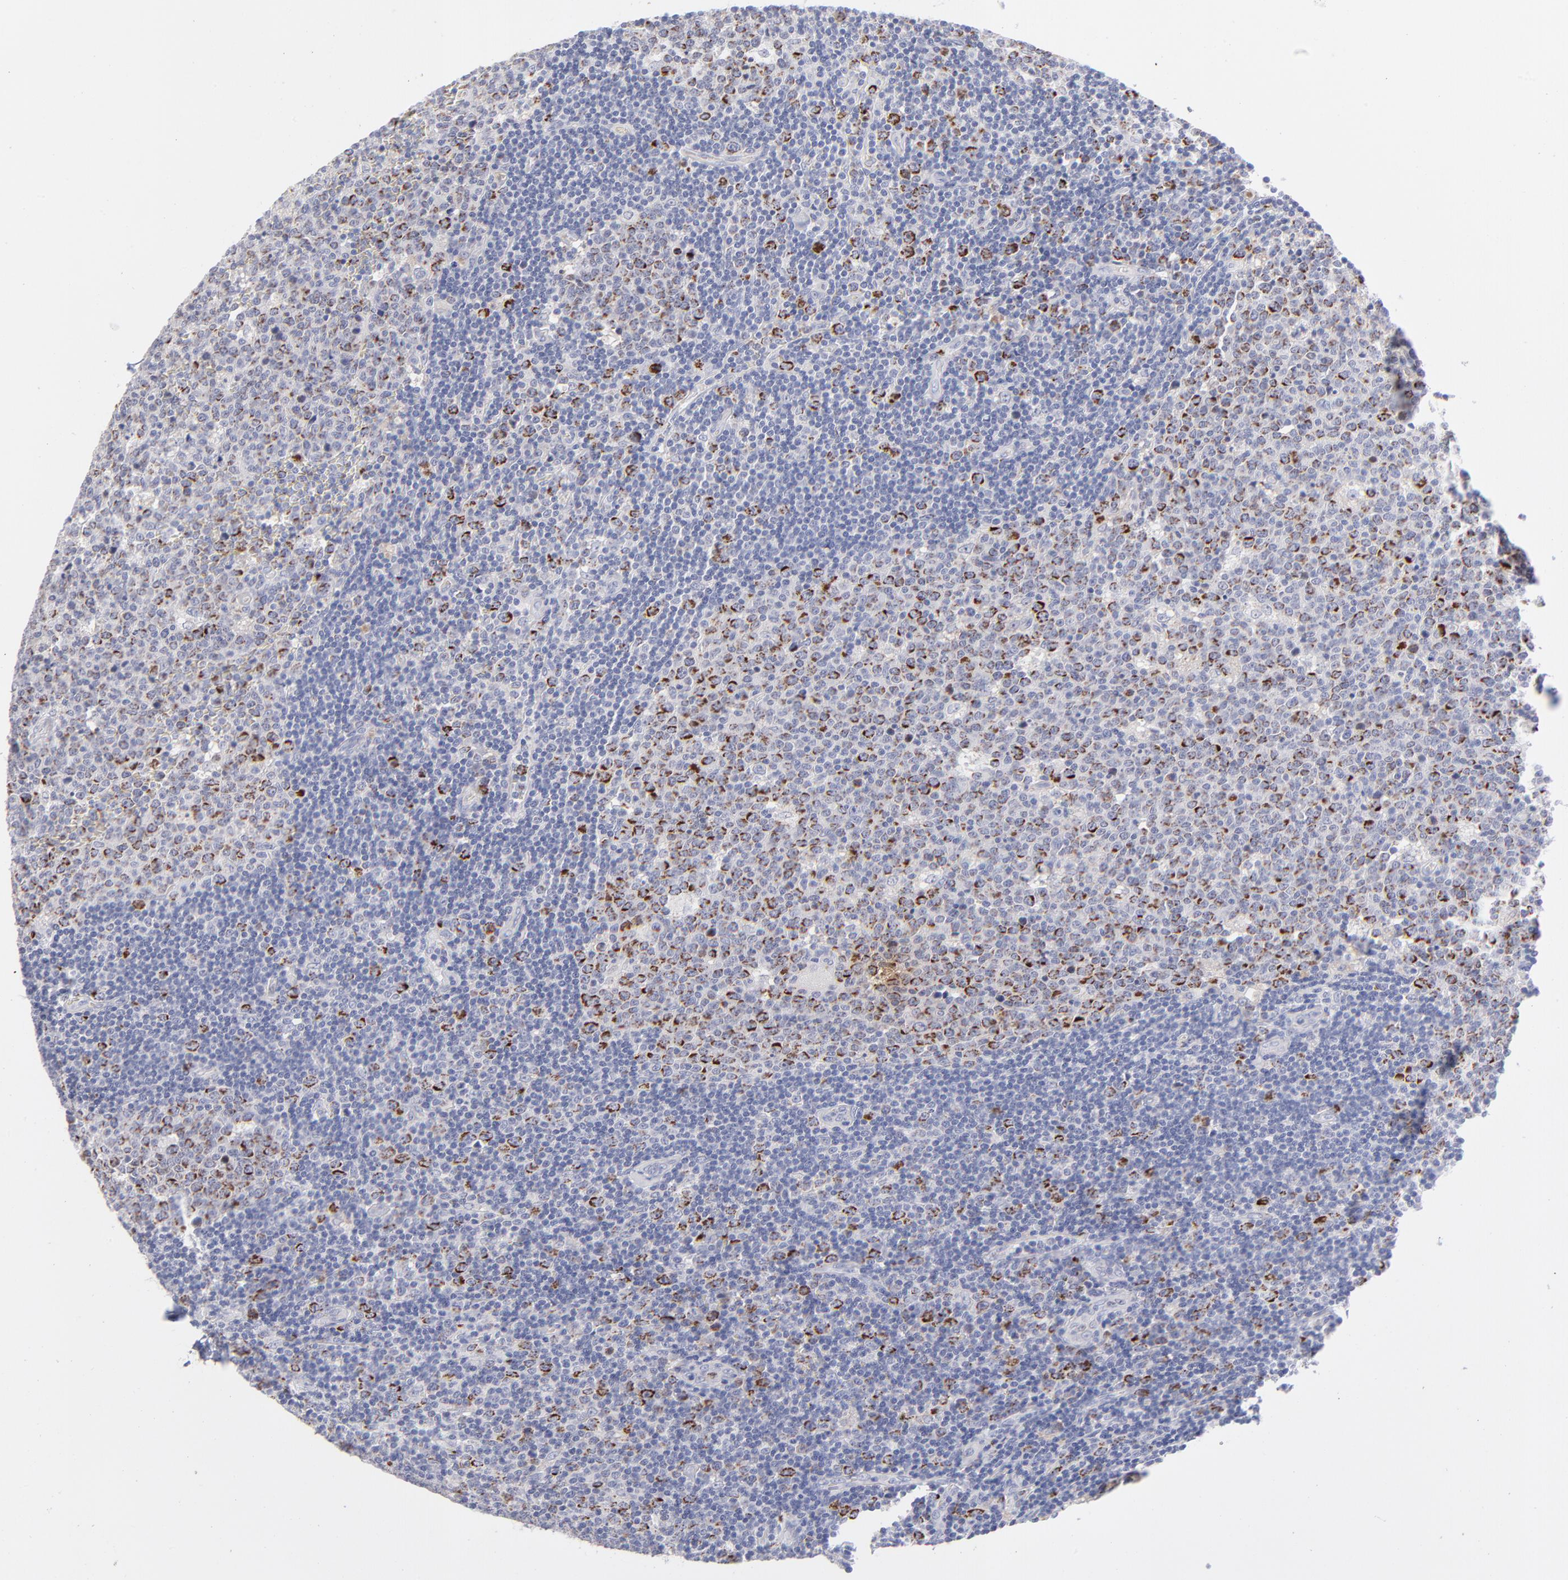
{"staining": {"intensity": "strong", "quantity": "25%-75%", "location": "cytoplasmic/membranous"}, "tissue": "lymph node", "cell_type": "Germinal center cells", "image_type": "normal", "snomed": [{"axis": "morphology", "description": "Normal tissue, NOS"}, {"axis": "topography", "description": "Lymph node"}, {"axis": "topography", "description": "Salivary gland"}], "caption": "Lymph node stained with DAB IHC exhibits high levels of strong cytoplasmic/membranous expression in approximately 25%-75% of germinal center cells.", "gene": "MTHFD2", "patient": {"sex": "male", "age": 8}}